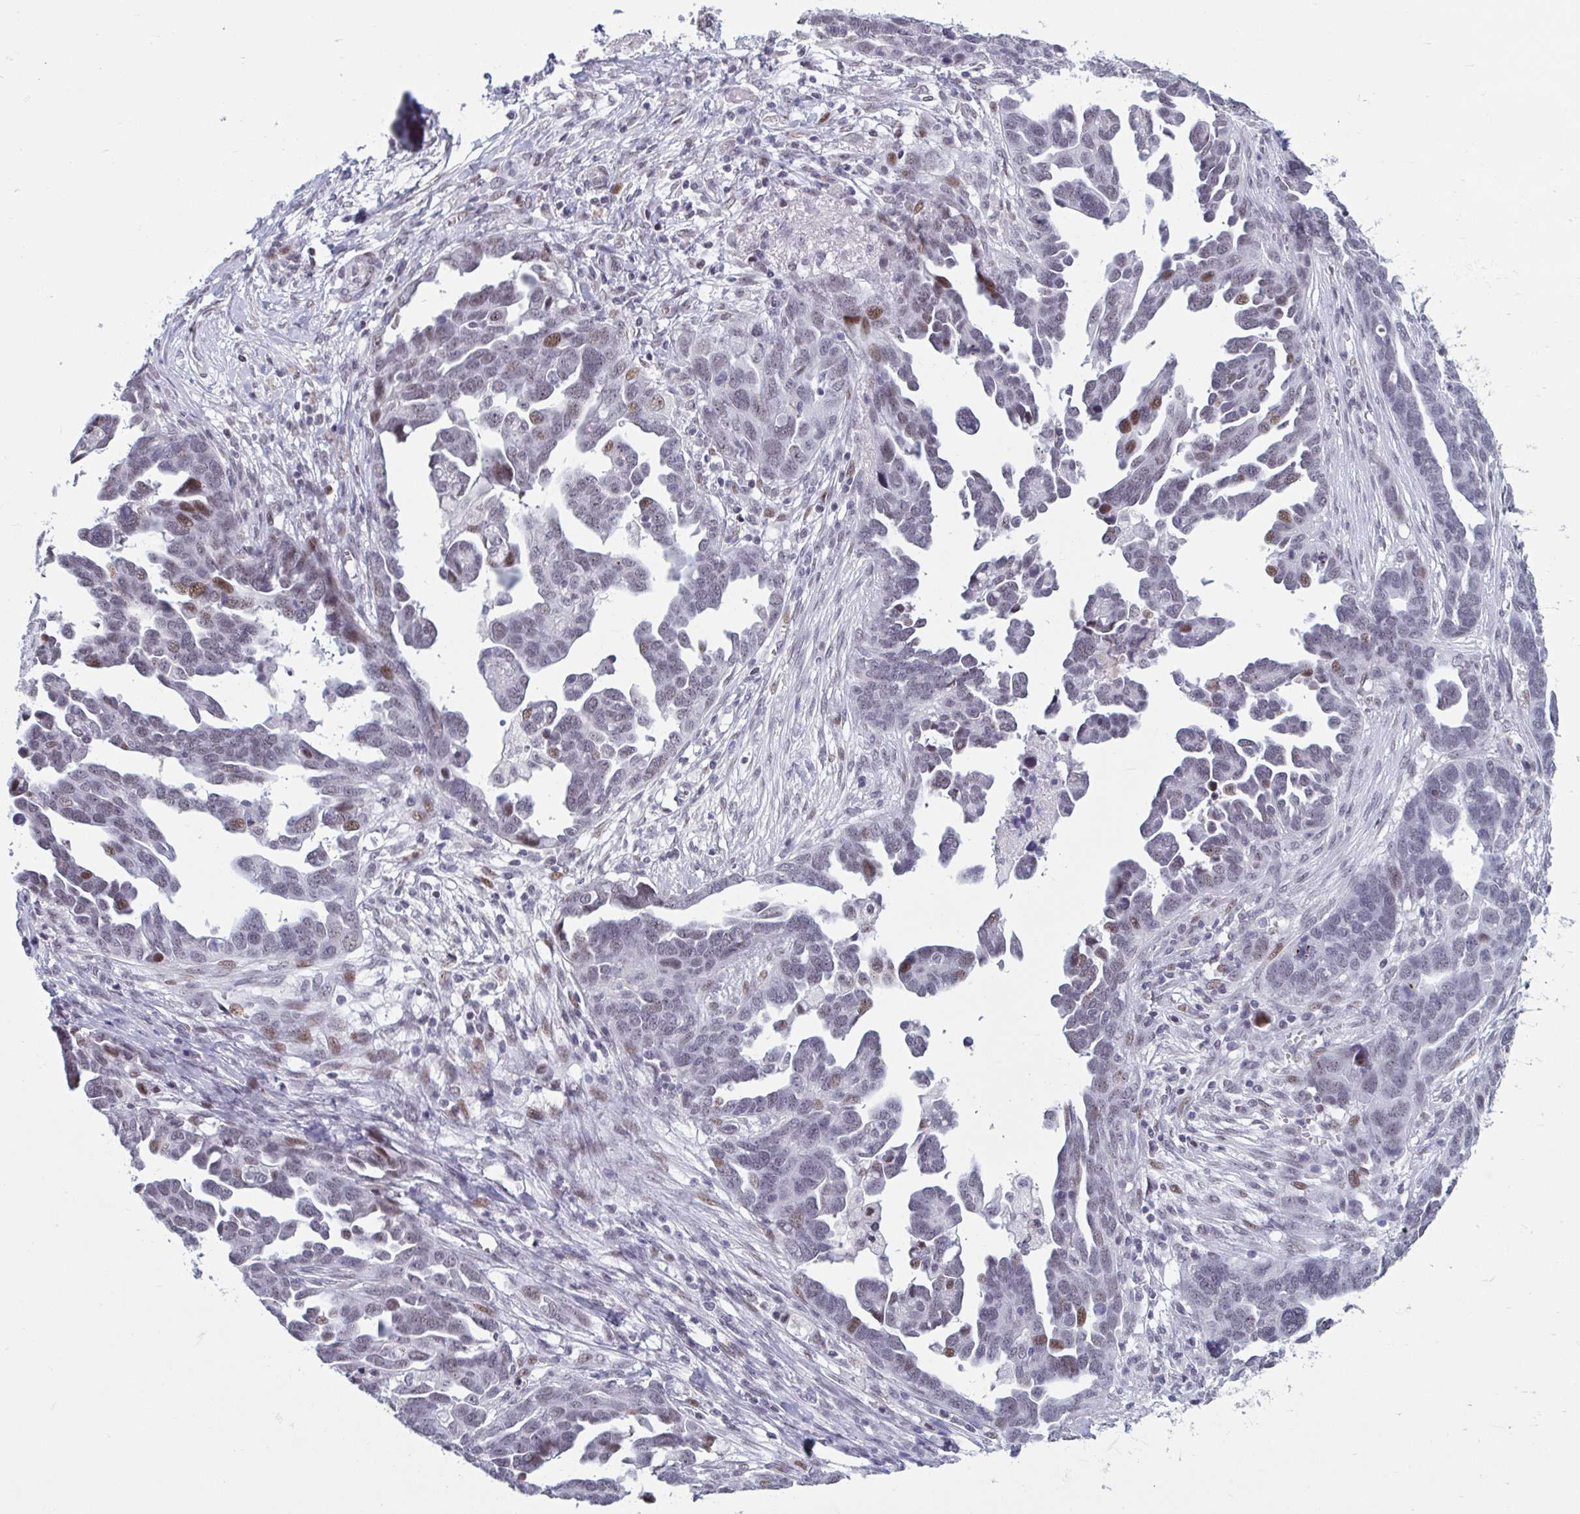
{"staining": {"intensity": "moderate", "quantity": "<25%", "location": "nuclear"}, "tissue": "ovarian cancer", "cell_type": "Tumor cells", "image_type": "cancer", "snomed": [{"axis": "morphology", "description": "Cystadenocarcinoma, serous, NOS"}, {"axis": "topography", "description": "Ovary"}], "caption": "There is low levels of moderate nuclear expression in tumor cells of ovarian cancer, as demonstrated by immunohistochemical staining (brown color).", "gene": "HSD17B6", "patient": {"sex": "female", "age": 54}}